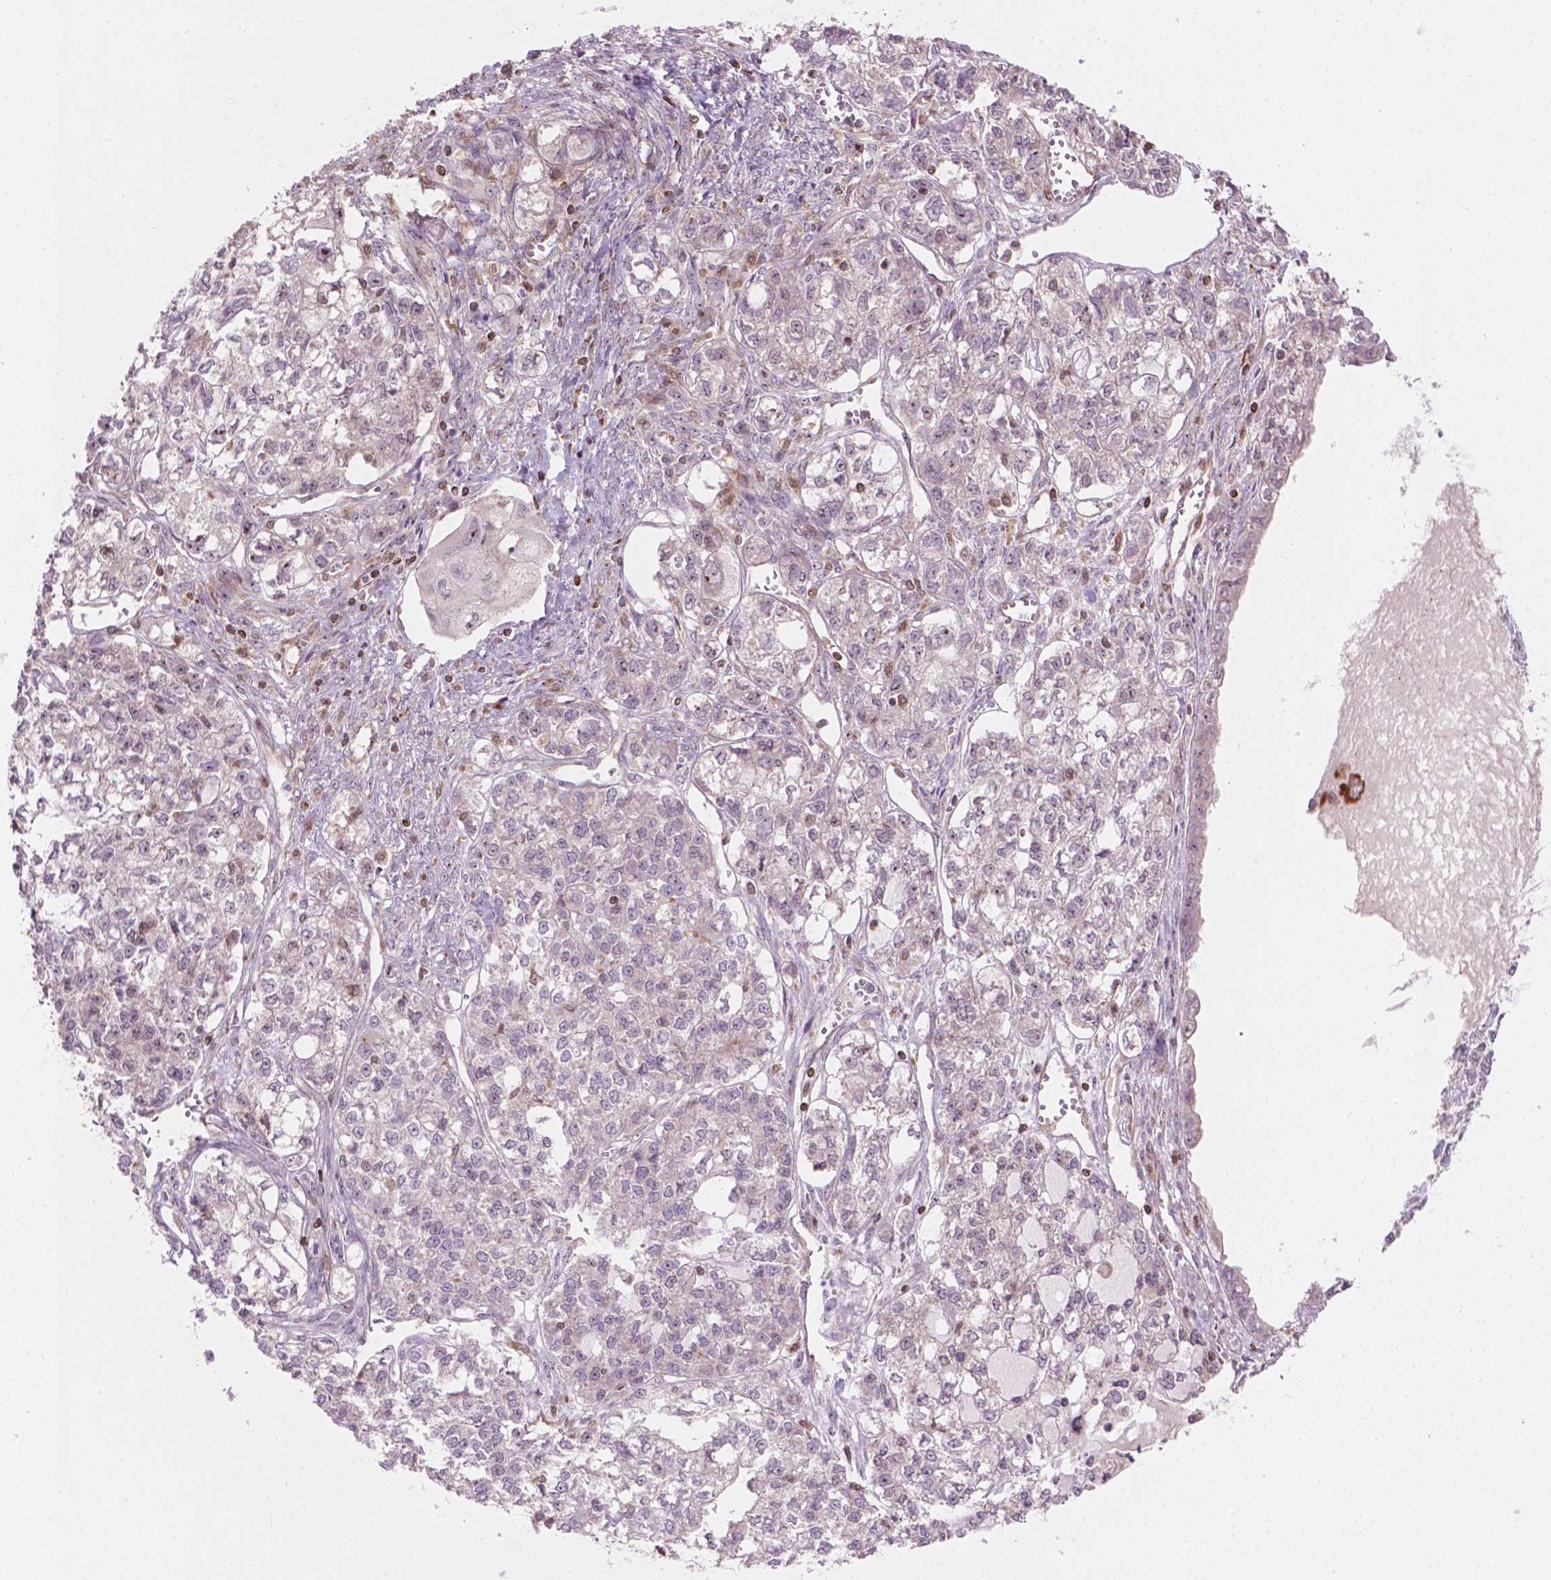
{"staining": {"intensity": "weak", "quantity": "<25%", "location": "nuclear"}, "tissue": "ovarian cancer", "cell_type": "Tumor cells", "image_type": "cancer", "snomed": [{"axis": "morphology", "description": "Carcinoma, endometroid"}, {"axis": "topography", "description": "Ovary"}], "caption": "A histopathology image of human ovarian cancer (endometroid carcinoma) is negative for staining in tumor cells.", "gene": "SMC2", "patient": {"sex": "female", "age": 64}}